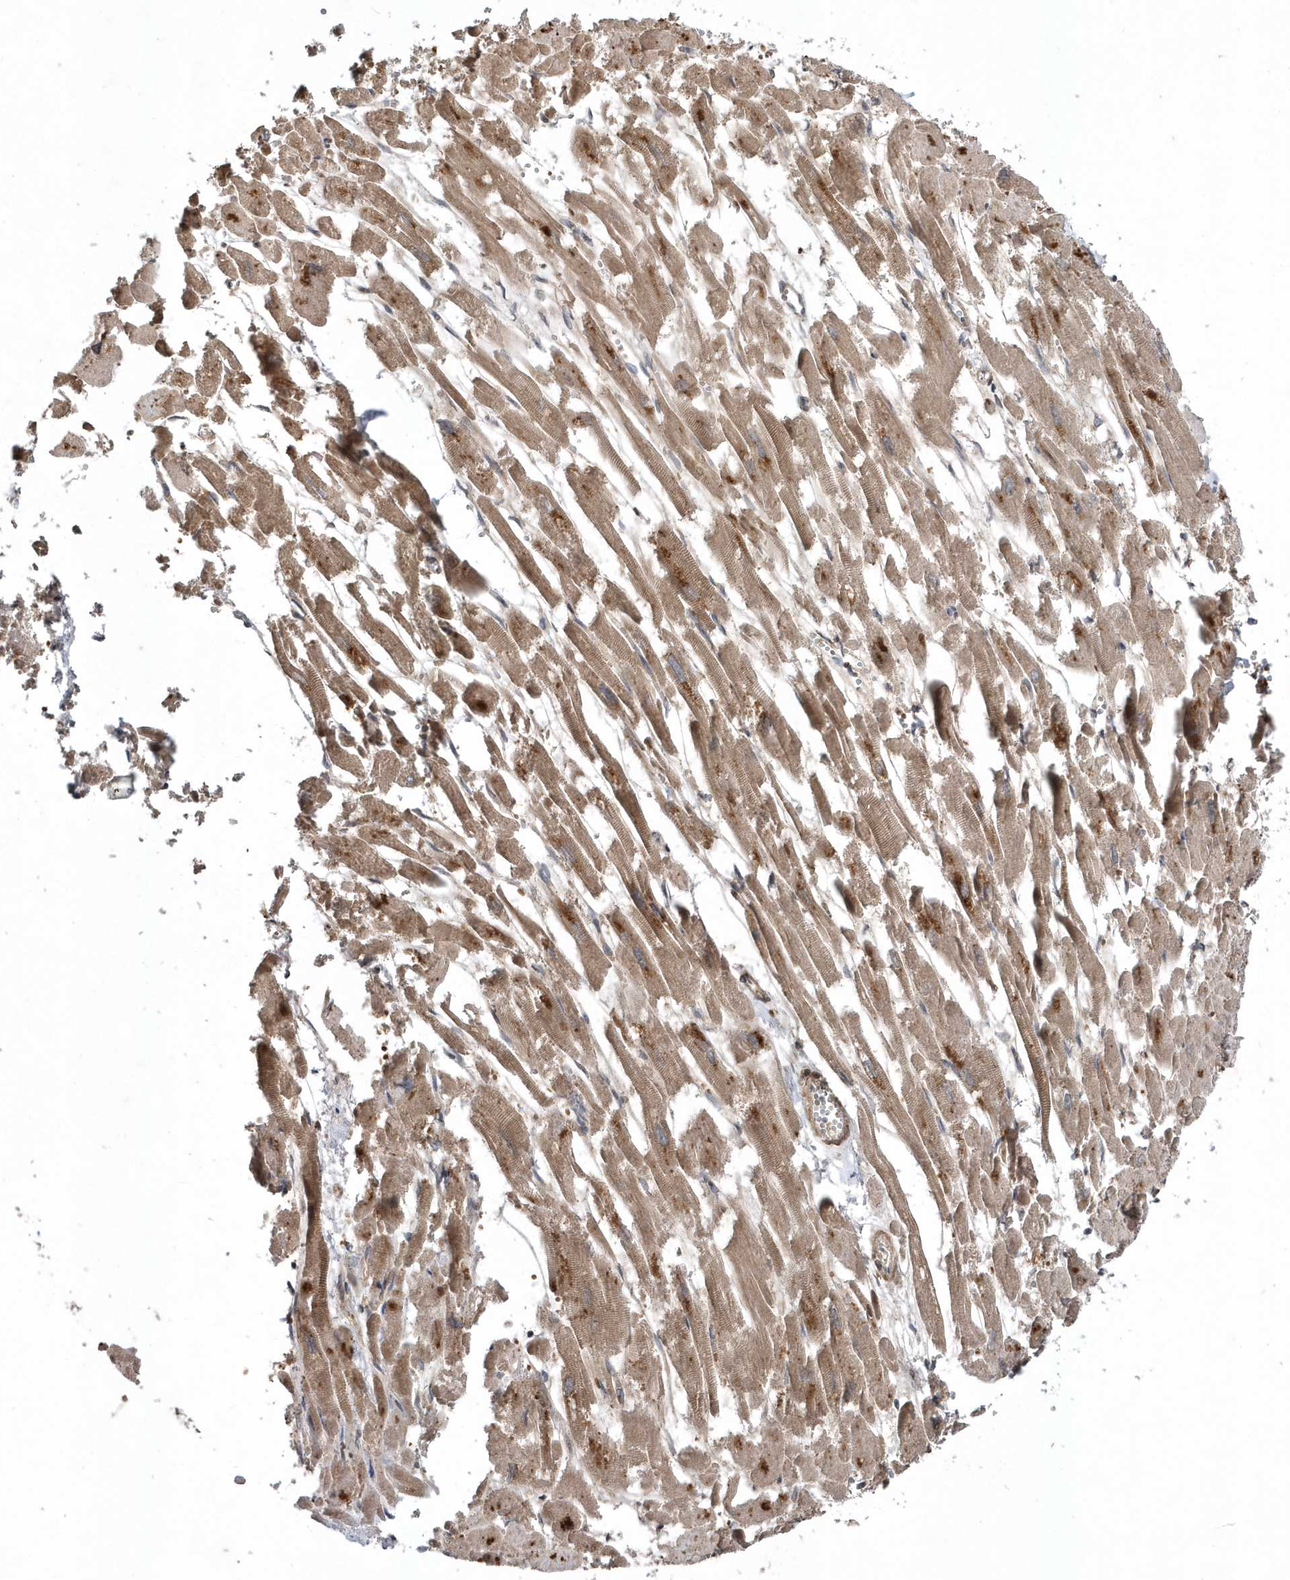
{"staining": {"intensity": "moderate", "quantity": ">75%", "location": "cytoplasmic/membranous"}, "tissue": "heart muscle", "cell_type": "Cardiomyocytes", "image_type": "normal", "snomed": [{"axis": "morphology", "description": "Normal tissue, NOS"}, {"axis": "topography", "description": "Heart"}], "caption": "The micrograph exhibits immunohistochemical staining of unremarkable heart muscle. There is moderate cytoplasmic/membranous expression is present in approximately >75% of cardiomyocytes.", "gene": "HMGCS1", "patient": {"sex": "male", "age": 54}}